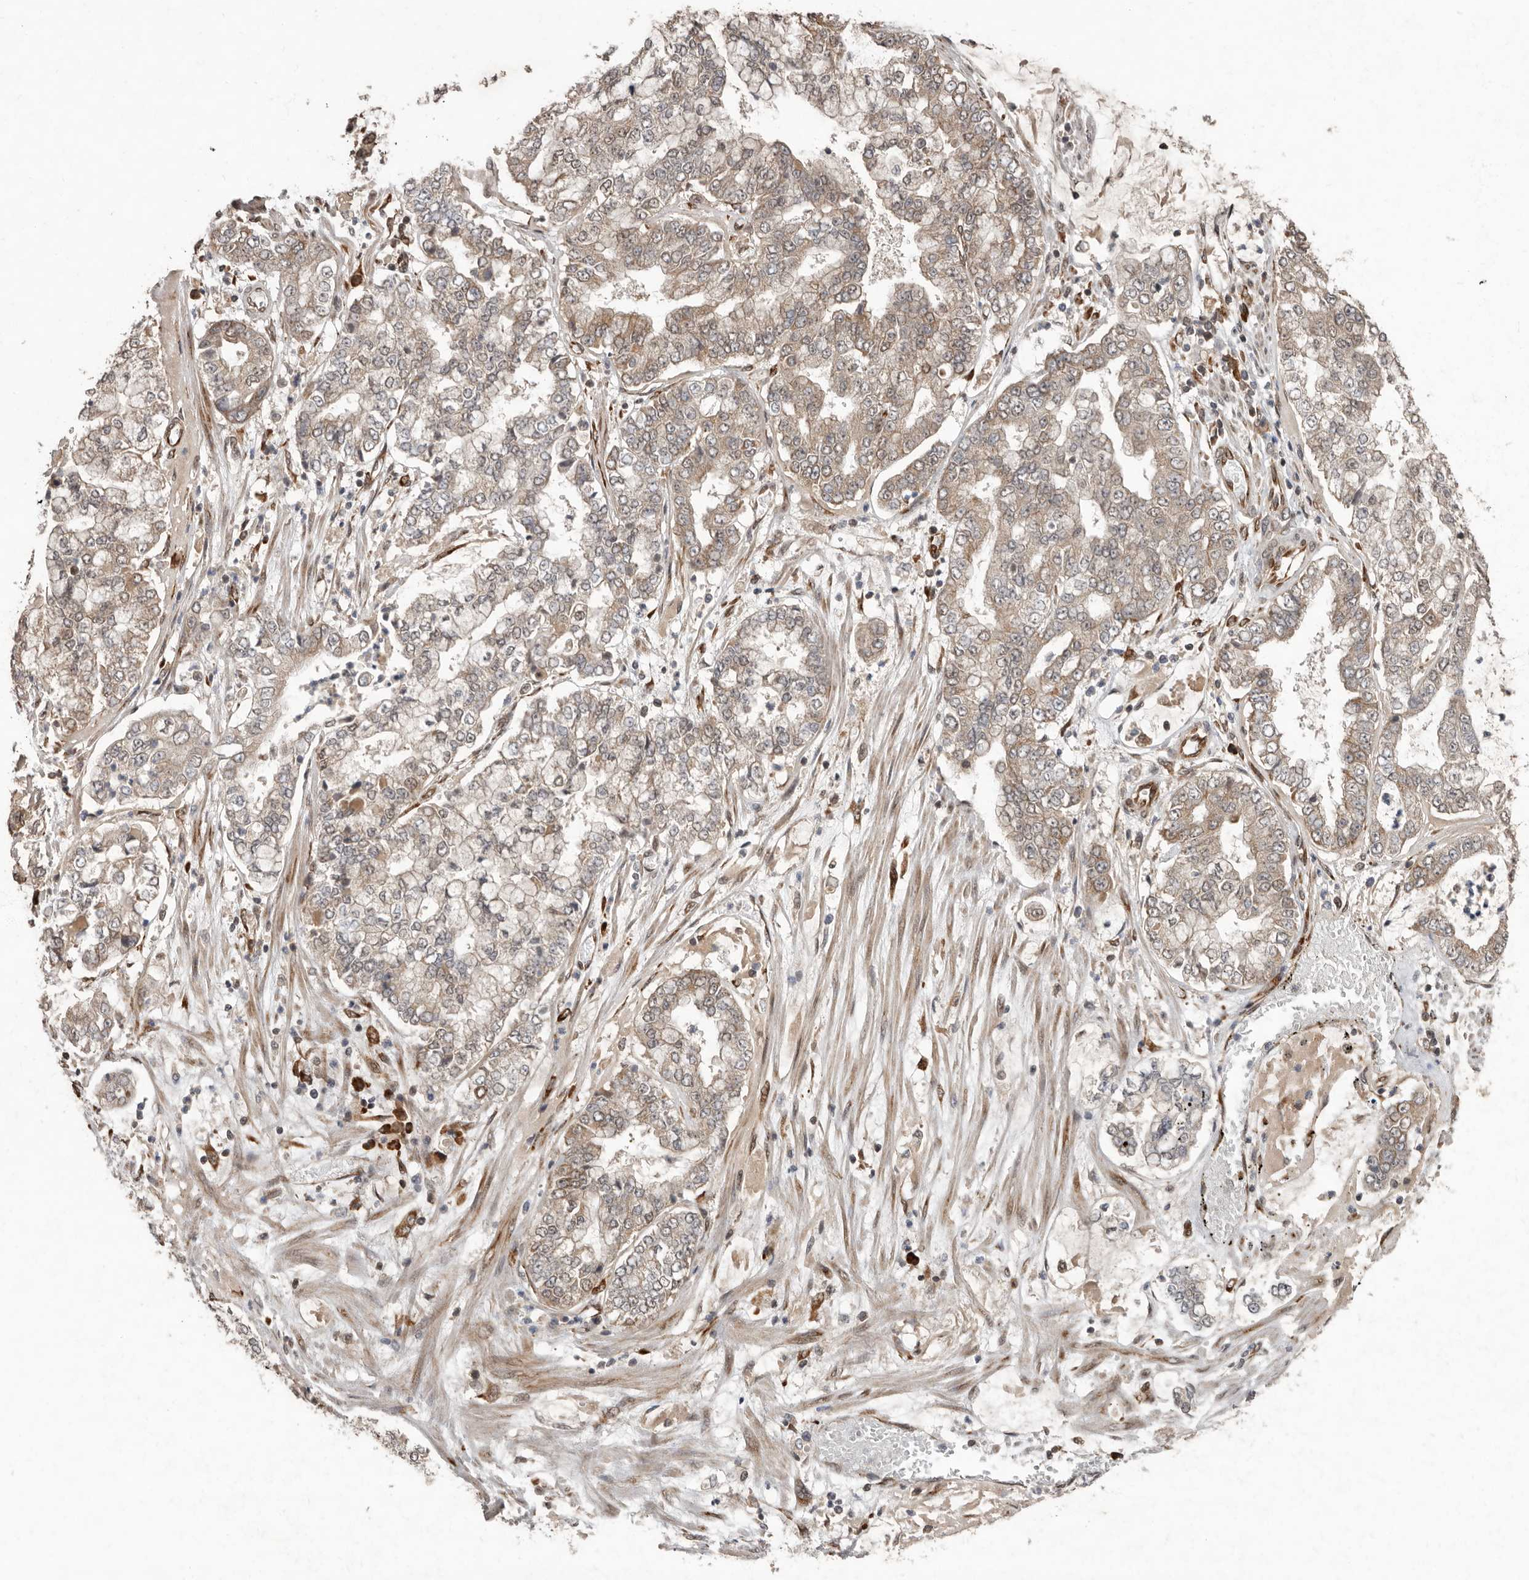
{"staining": {"intensity": "weak", "quantity": ">75%", "location": "cytoplasmic/membranous"}, "tissue": "stomach cancer", "cell_type": "Tumor cells", "image_type": "cancer", "snomed": [{"axis": "morphology", "description": "Adenocarcinoma, NOS"}, {"axis": "topography", "description": "Stomach"}], "caption": "Protein staining of adenocarcinoma (stomach) tissue reveals weak cytoplasmic/membranous positivity in about >75% of tumor cells.", "gene": "LRGUK", "patient": {"sex": "male", "age": 76}}